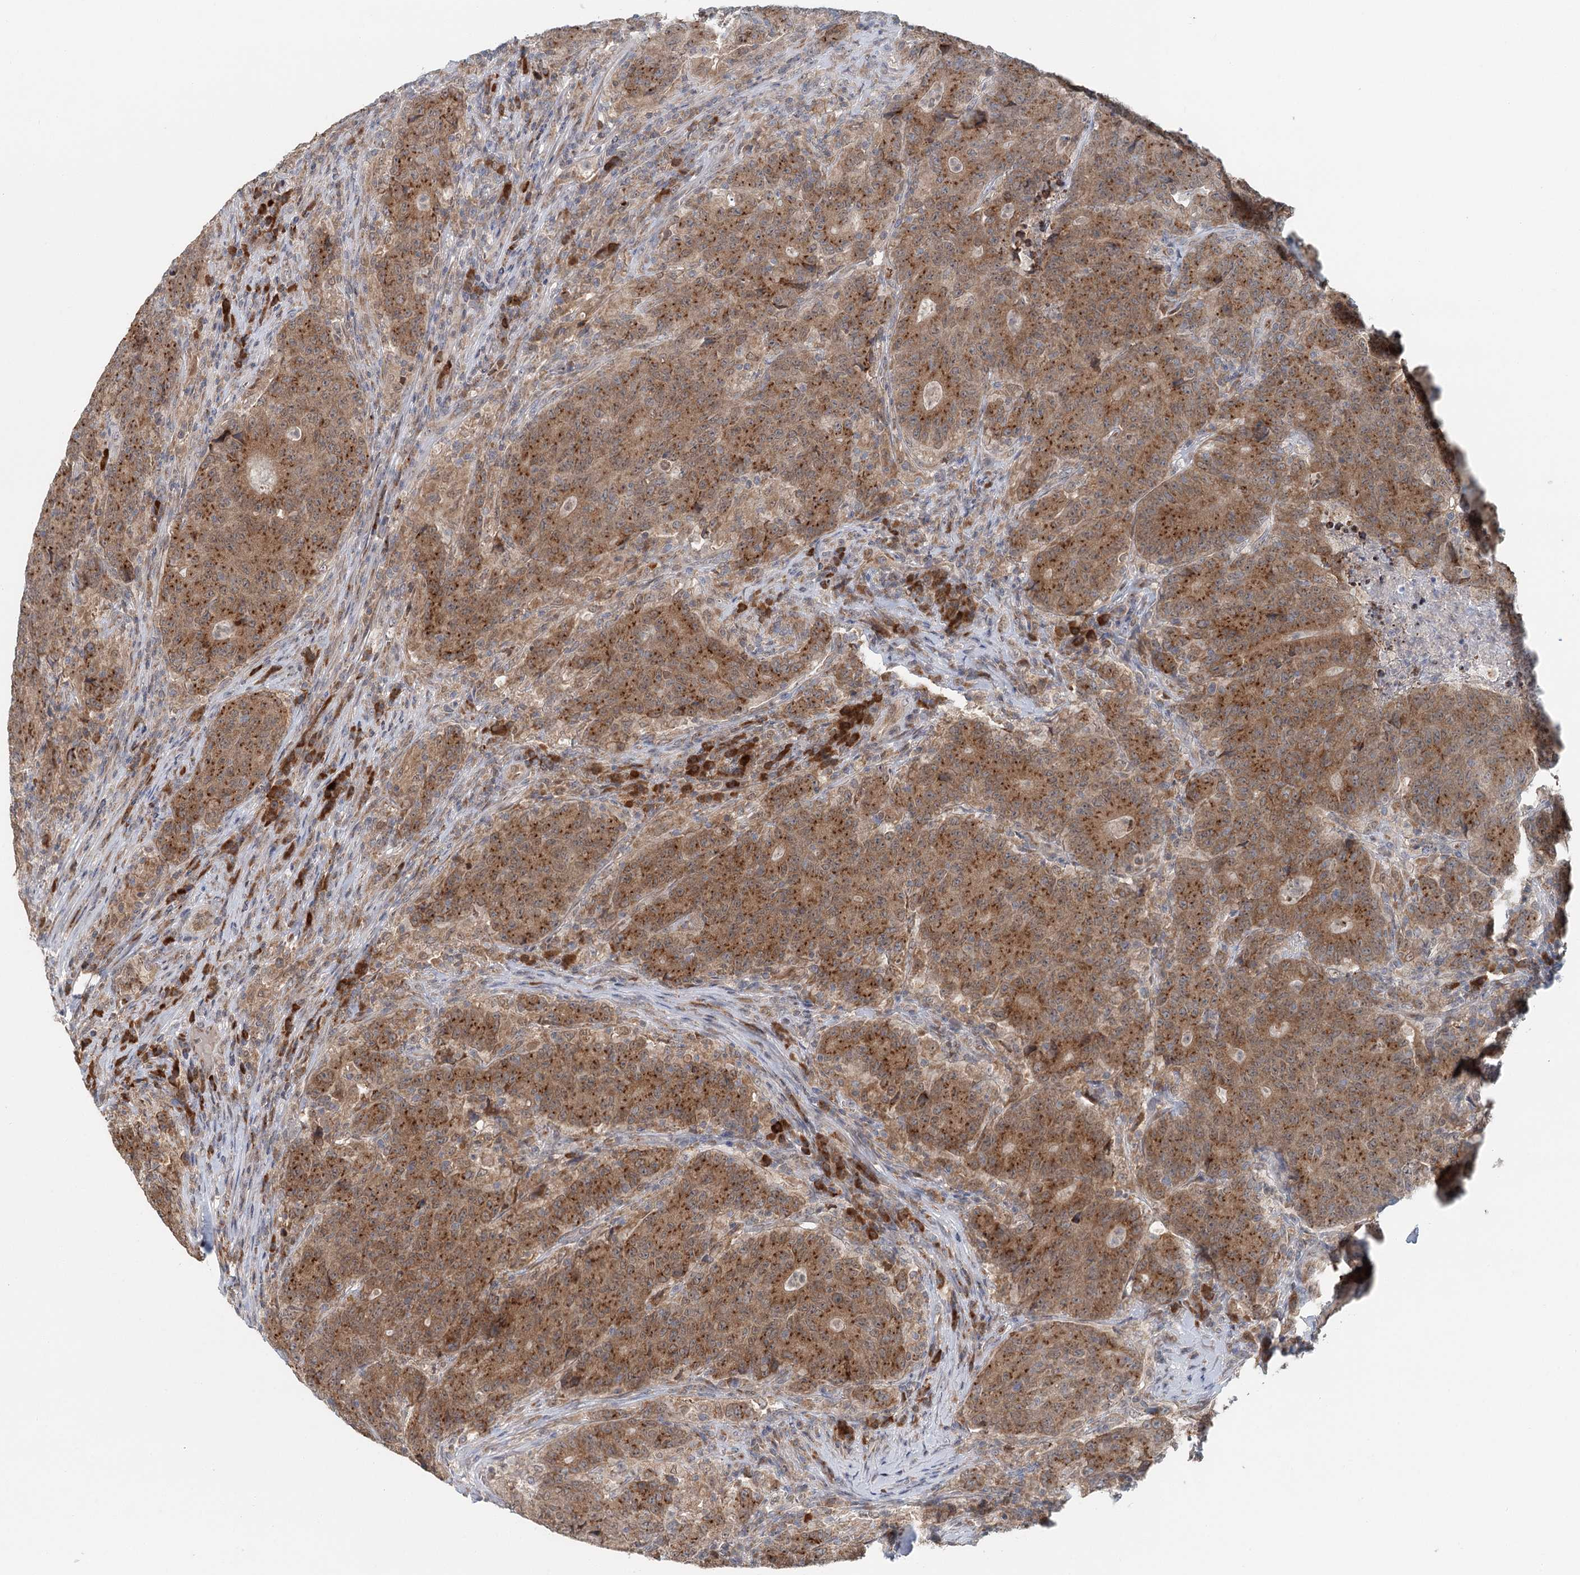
{"staining": {"intensity": "strong", "quantity": ">75%", "location": "cytoplasmic/membranous"}, "tissue": "colorectal cancer", "cell_type": "Tumor cells", "image_type": "cancer", "snomed": [{"axis": "morphology", "description": "Adenocarcinoma, NOS"}, {"axis": "topography", "description": "Colon"}], "caption": "Immunohistochemical staining of human colorectal adenocarcinoma reveals high levels of strong cytoplasmic/membranous protein positivity in about >75% of tumor cells.", "gene": "ADK", "patient": {"sex": "female", "age": 75}}